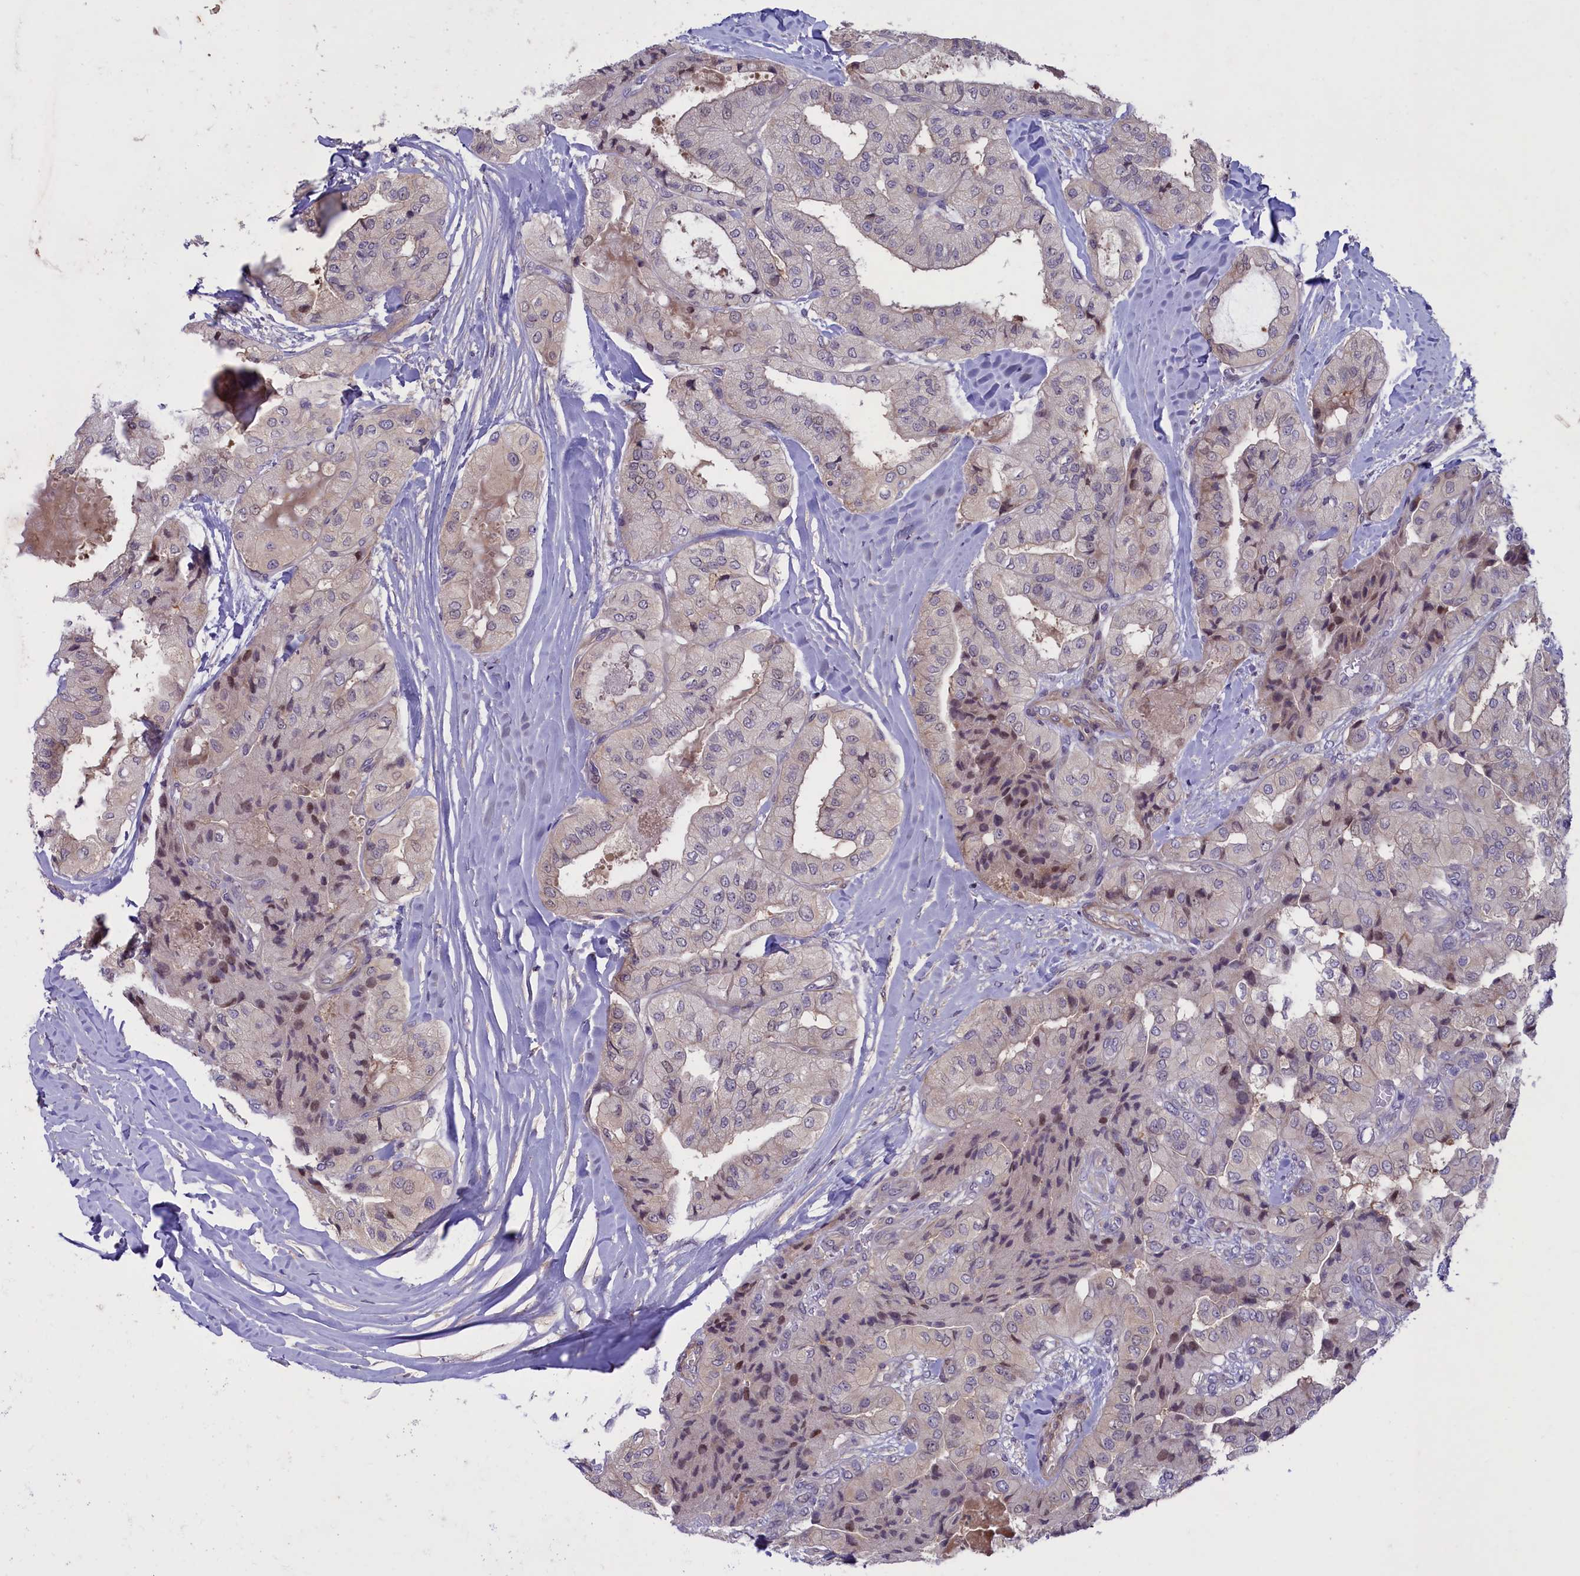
{"staining": {"intensity": "negative", "quantity": "none", "location": "none"}, "tissue": "thyroid cancer", "cell_type": "Tumor cells", "image_type": "cancer", "snomed": [{"axis": "morphology", "description": "Papillary adenocarcinoma, NOS"}, {"axis": "topography", "description": "Thyroid gland"}], "caption": "High magnification brightfield microscopy of thyroid papillary adenocarcinoma stained with DAB (3,3'-diaminobenzidine) (brown) and counterstained with hematoxylin (blue): tumor cells show no significant positivity. (Stains: DAB IHC with hematoxylin counter stain, Microscopy: brightfield microscopy at high magnification).", "gene": "MAN2C1", "patient": {"sex": "female", "age": 59}}